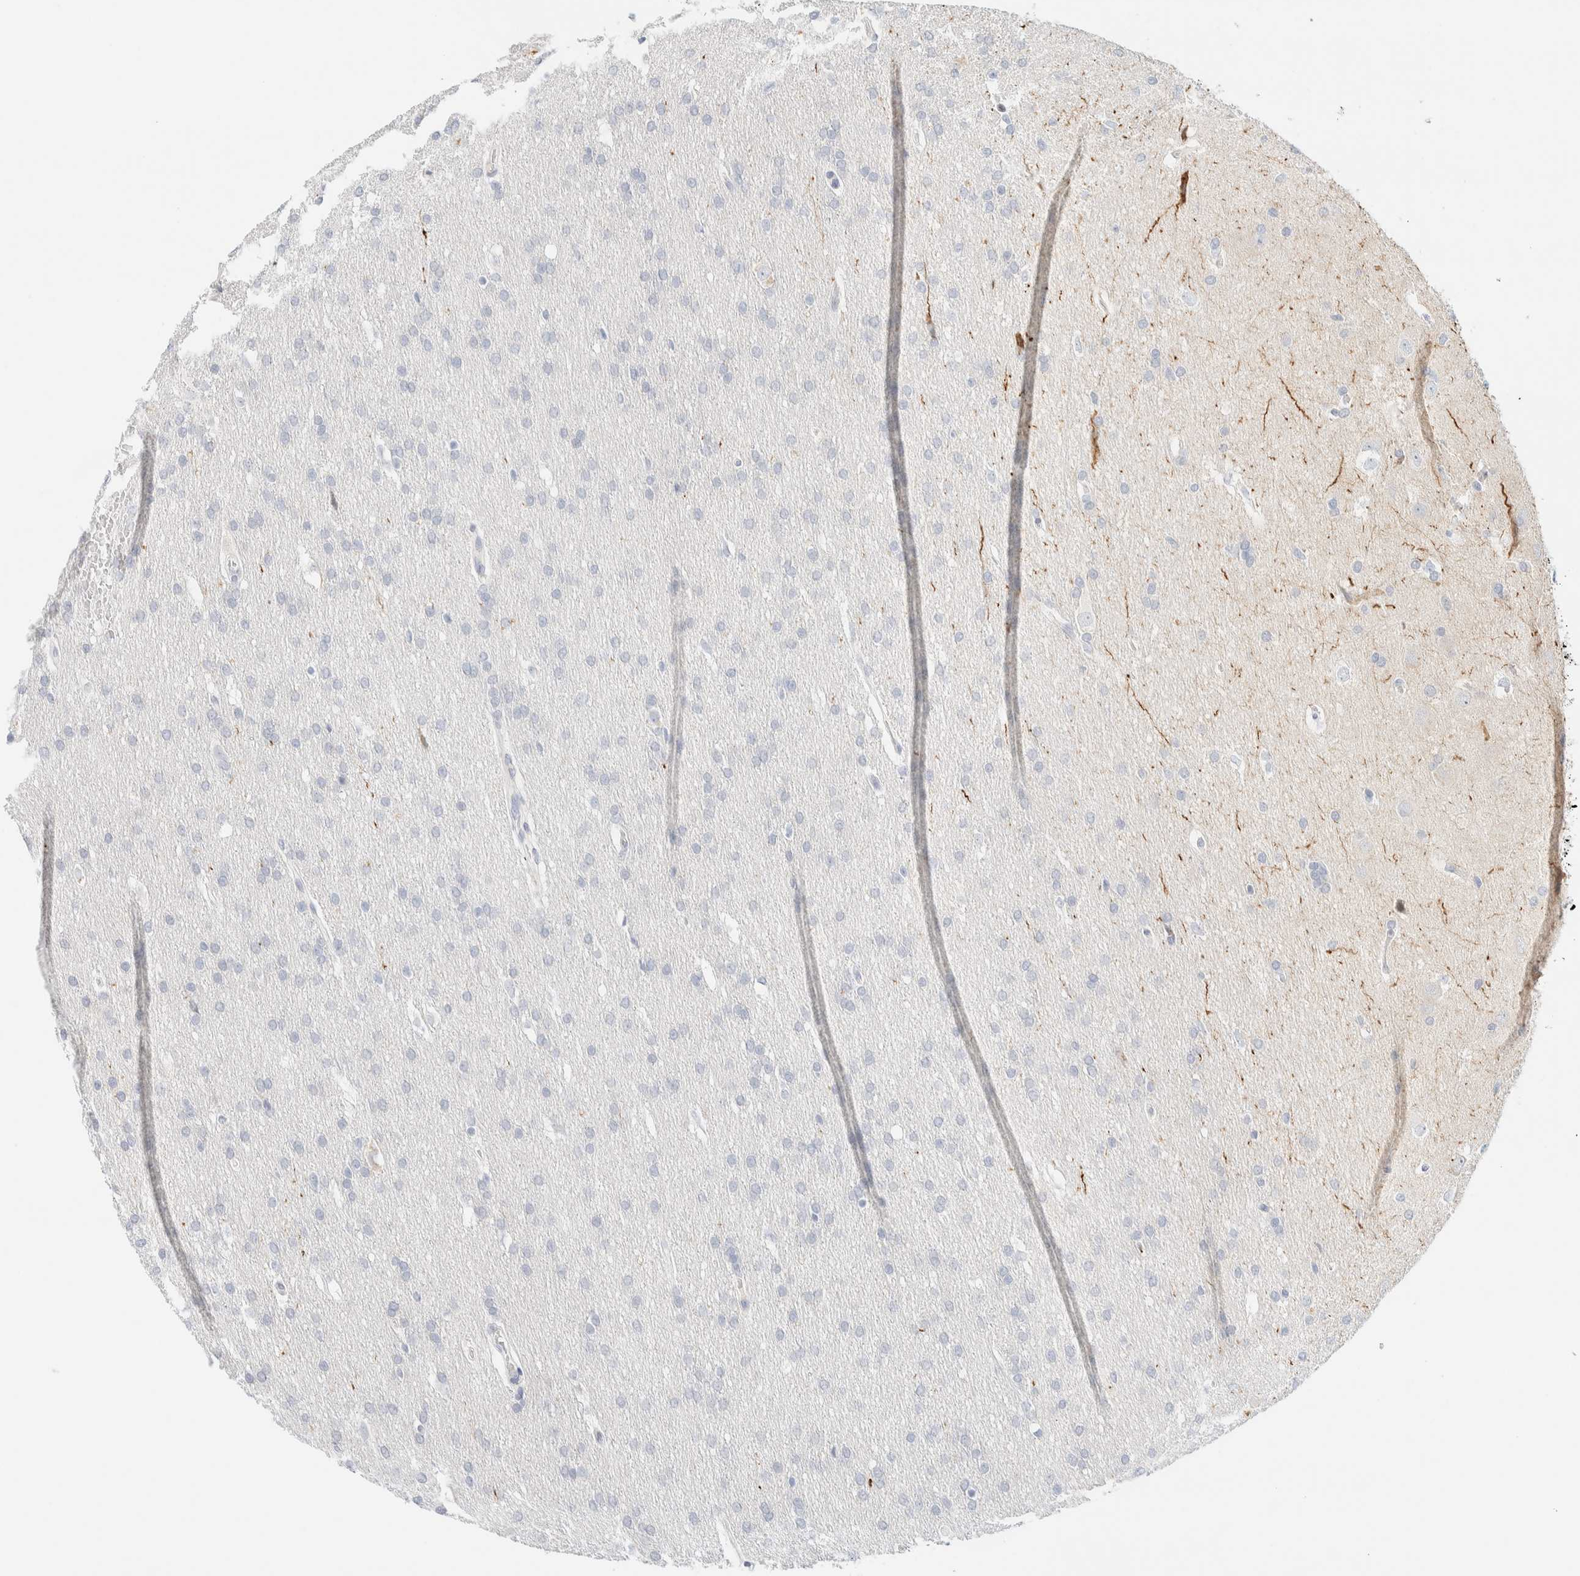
{"staining": {"intensity": "negative", "quantity": "none", "location": "none"}, "tissue": "glioma", "cell_type": "Tumor cells", "image_type": "cancer", "snomed": [{"axis": "morphology", "description": "Glioma, malignant, Low grade"}, {"axis": "topography", "description": "Brain"}], "caption": "High magnification brightfield microscopy of low-grade glioma (malignant) stained with DAB (3,3'-diaminobenzidine) (brown) and counterstained with hematoxylin (blue): tumor cells show no significant expression. Nuclei are stained in blue.", "gene": "SPNS3", "patient": {"sex": "female", "age": 37}}